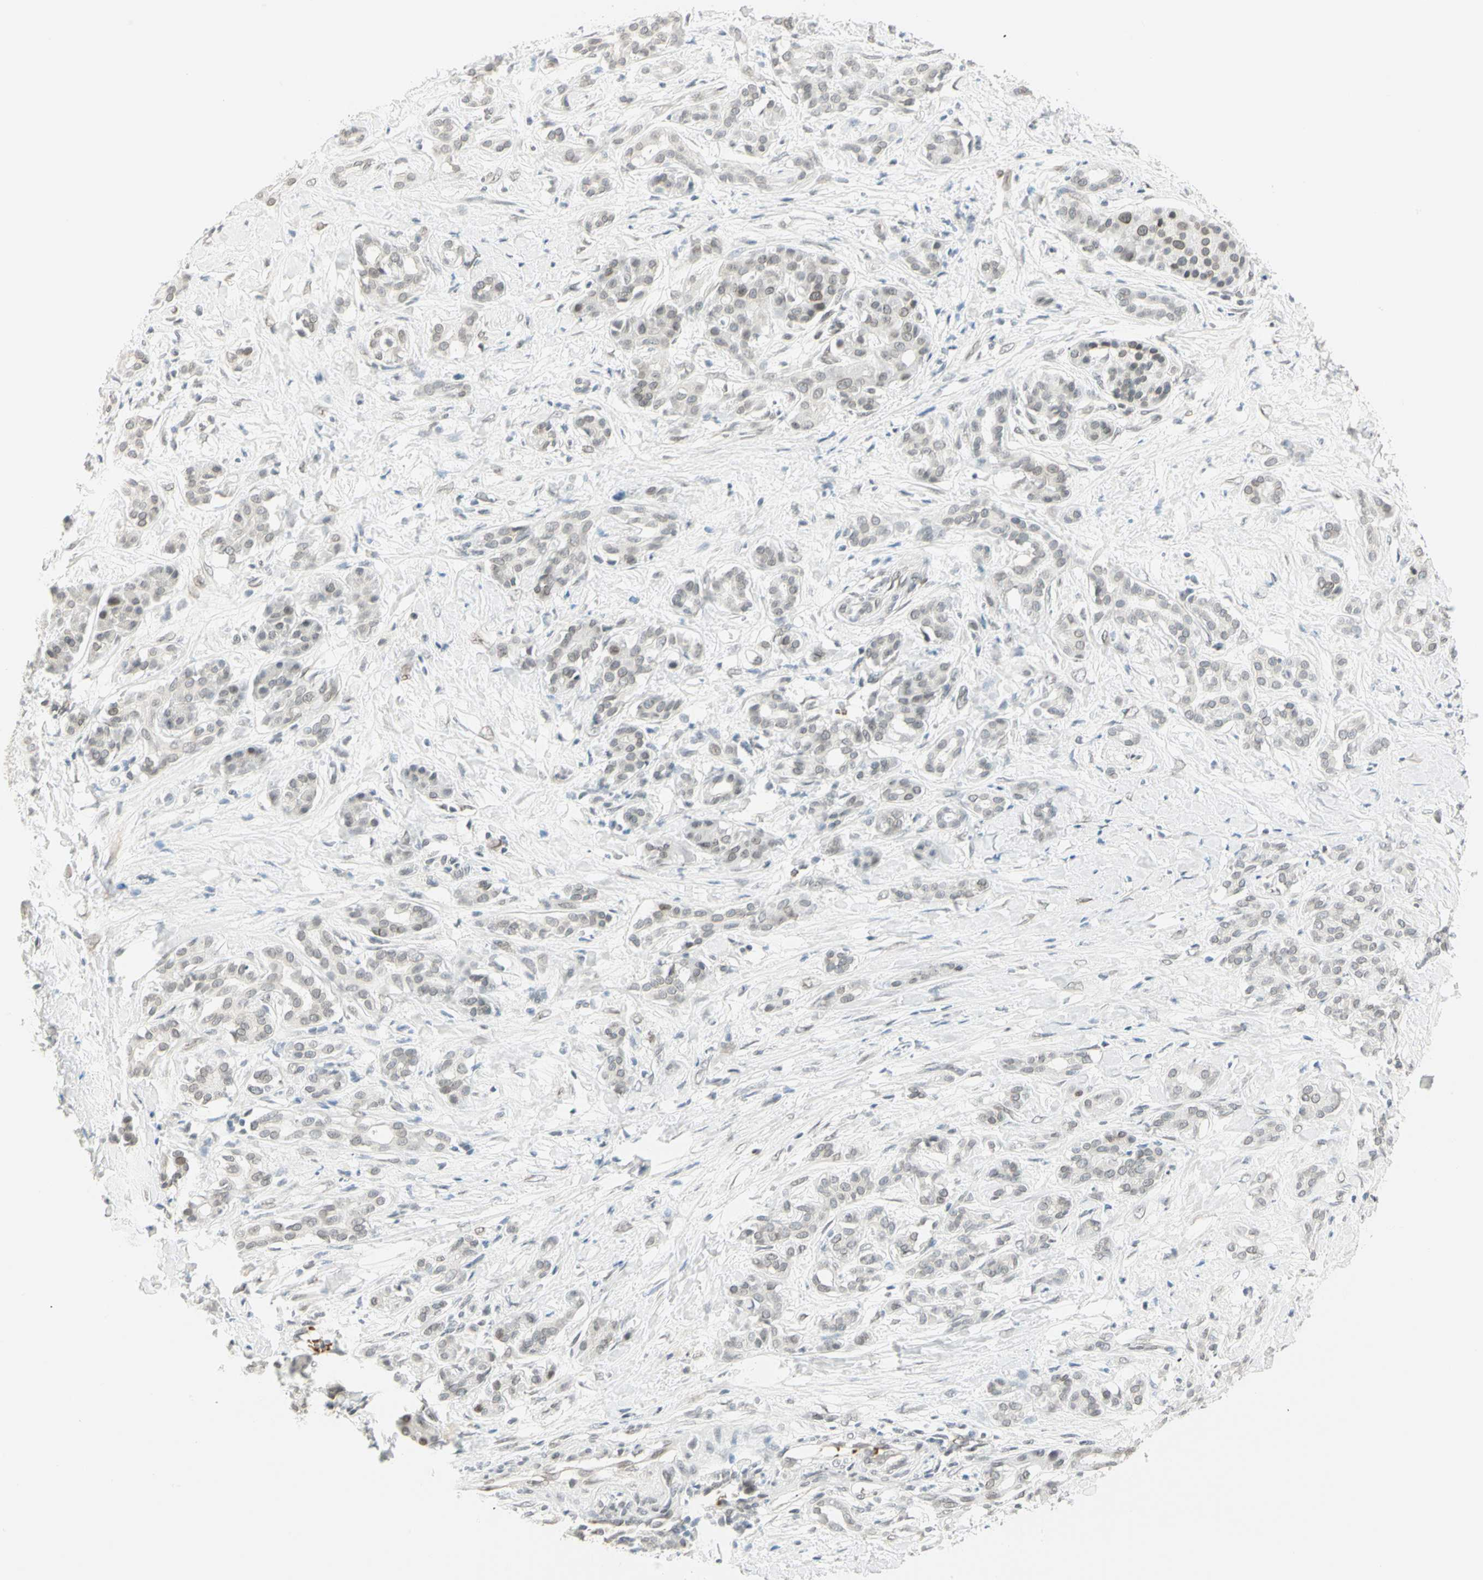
{"staining": {"intensity": "weak", "quantity": "<25%", "location": "nuclear"}, "tissue": "pancreatic cancer", "cell_type": "Tumor cells", "image_type": "cancer", "snomed": [{"axis": "morphology", "description": "Adenocarcinoma, NOS"}, {"axis": "topography", "description": "Pancreas"}], "caption": "A photomicrograph of human pancreatic adenocarcinoma is negative for staining in tumor cells.", "gene": "BCAN", "patient": {"sex": "male", "age": 41}}